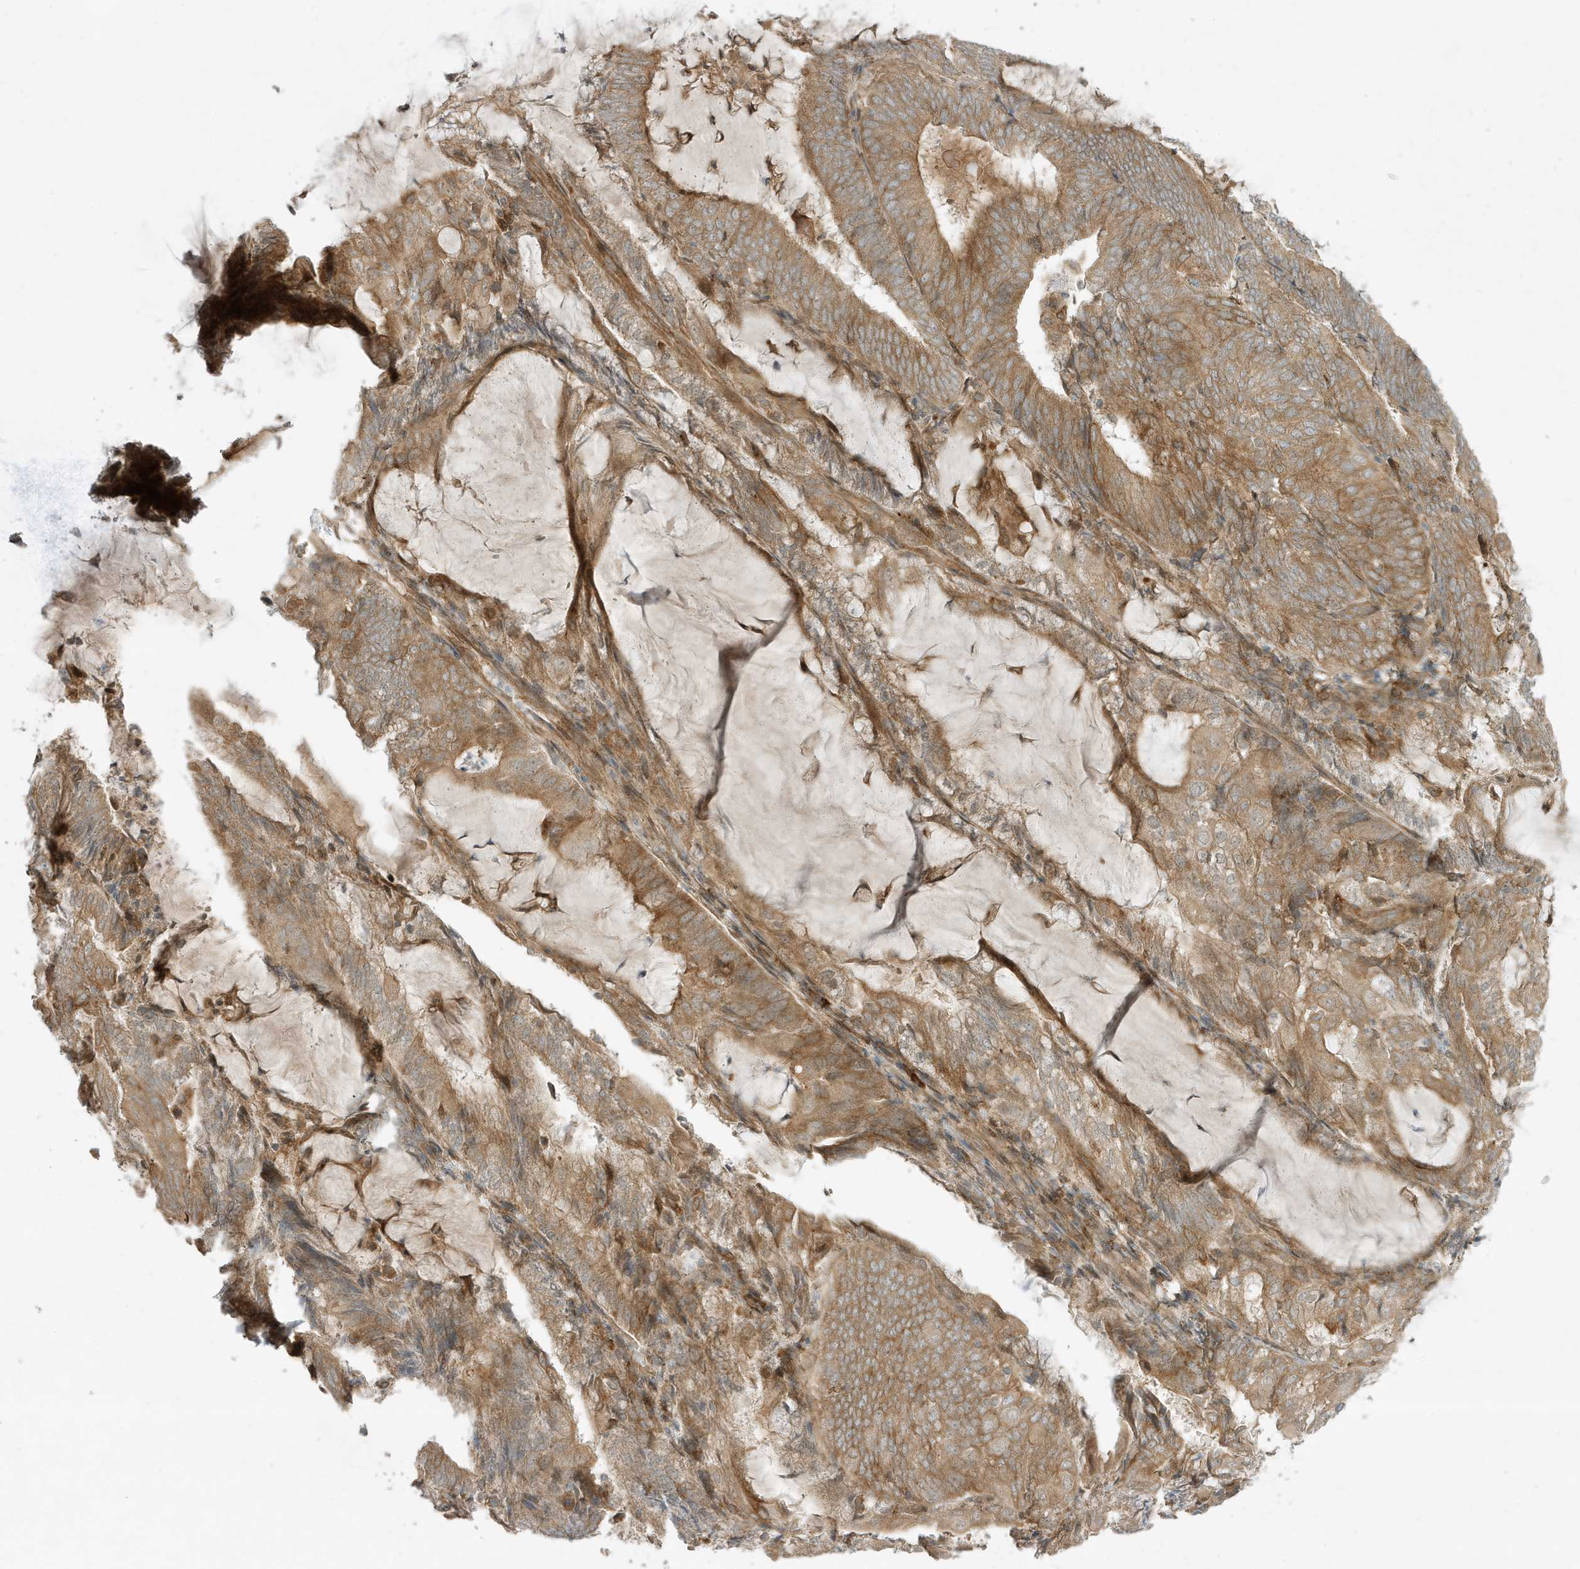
{"staining": {"intensity": "moderate", "quantity": ">75%", "location": "cytoplasmic/membranous"}, "tissue": "endometrial cancer", "cell_type": "Tumor cells", "image_type": "cancer", "snomed": [{"axis": "morphology", "description": "Adenocarcinoma, NOS"}, {"axis": "topography", "description": "Endometrium"}], "caption": "Human endometrial cancer (adenocarcinoma) stained with a brown dye exhibits moderate cytoplasmic/membranous positive staining in approximately >75% of tumor cells.", "gene": "SCARF2", "patient": {"sex": "female", "age": 81}}